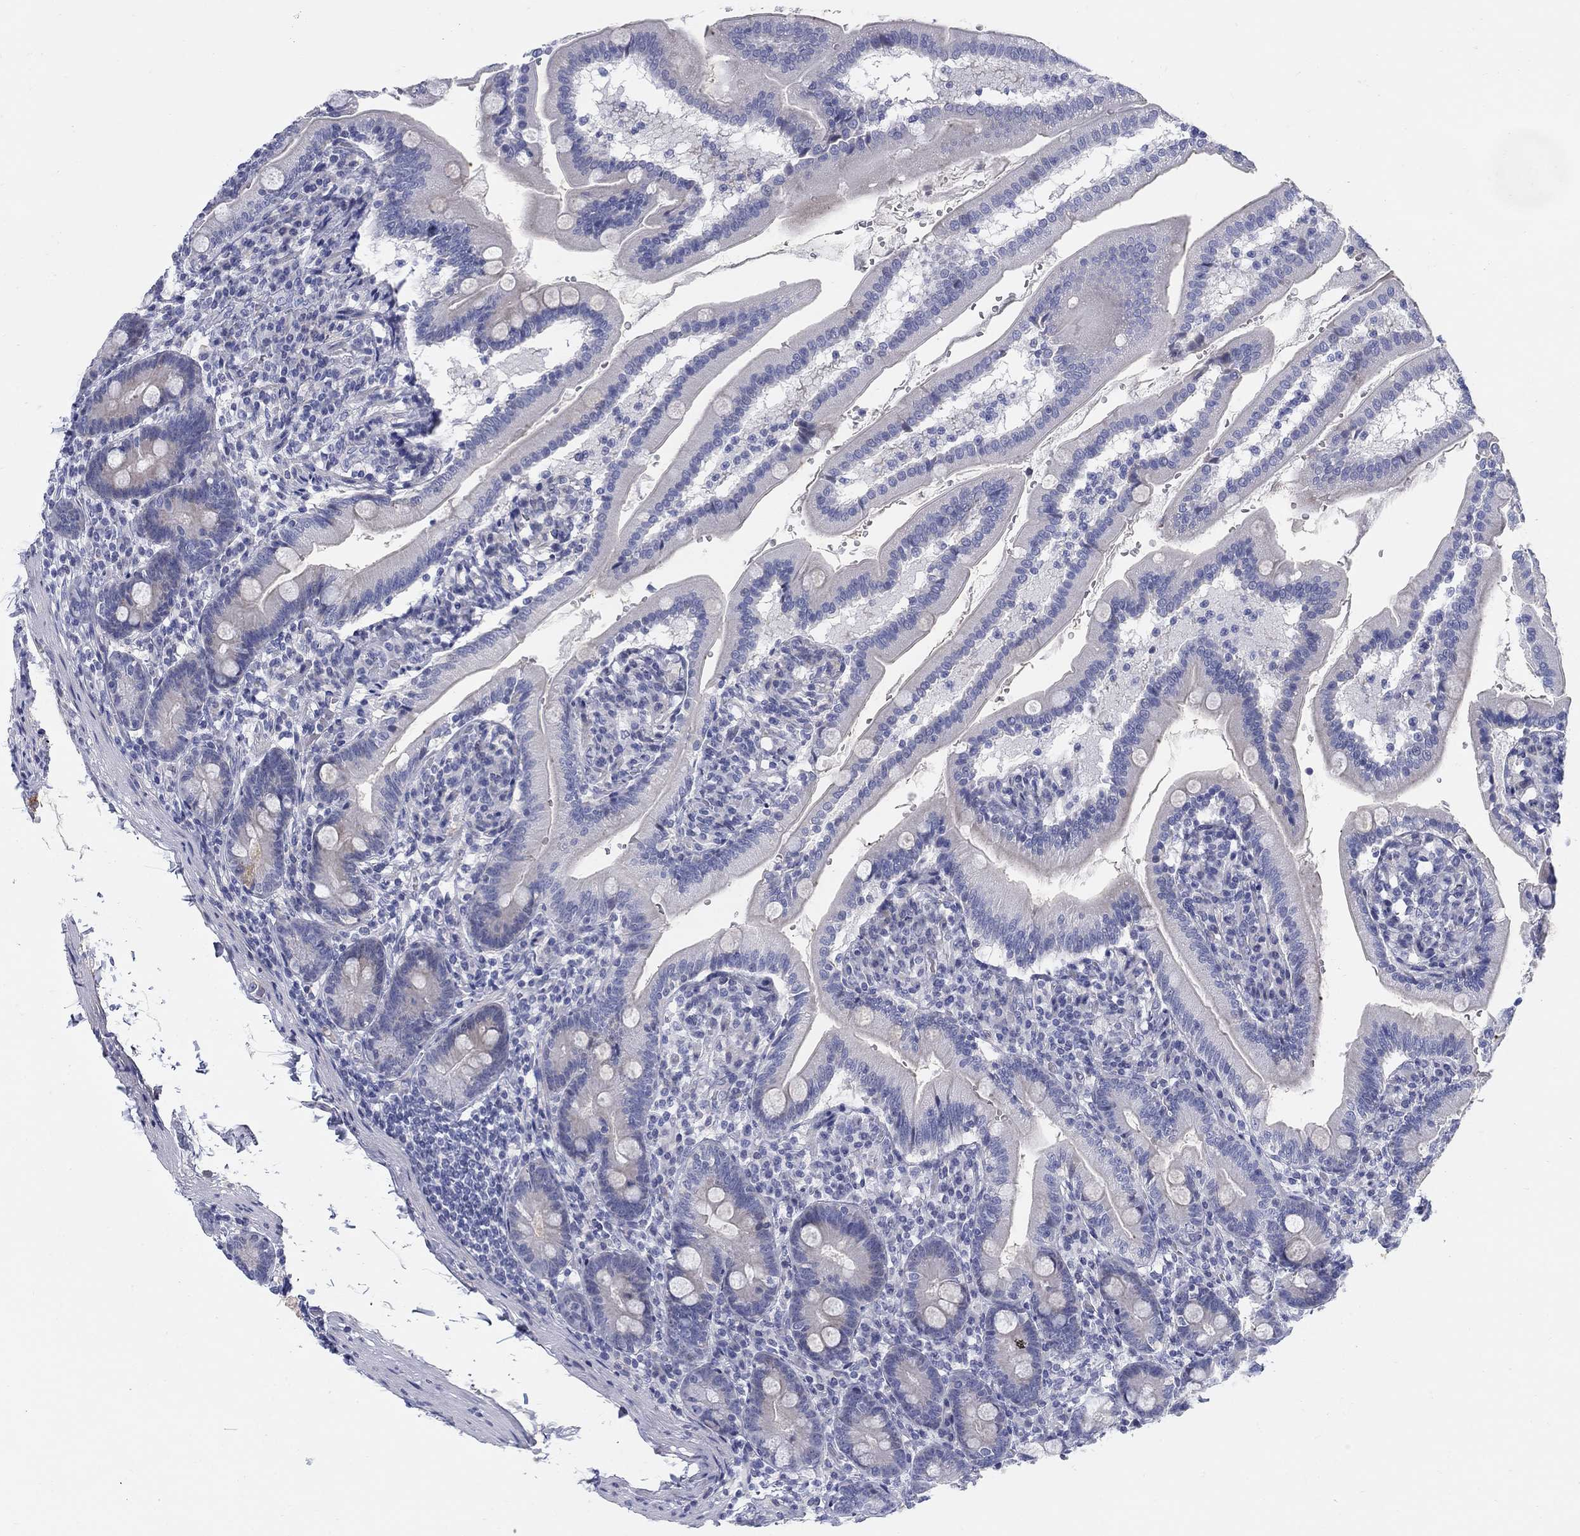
{"staining": {"intensity": "negative", "quantity": "none", "location": "none"}, "tissue": "duodenum", "cell_type": "Glandular cells", "image_type": "normal", "snomed": [{"axis": "morphology", "description": "Normal tissue, NOS"}, {"axis": "topography", "description": "Duodenum"}], "caption": "Immunohistochemistry (IHC) micrograph of benign duodenum: human duodenum stained with DAB (3,3'-diaminobenzidine) reveals no significant protein expression in glandular cells.", "gene": "HEATR4", "patient": {"sex": "female", "age": 67}}